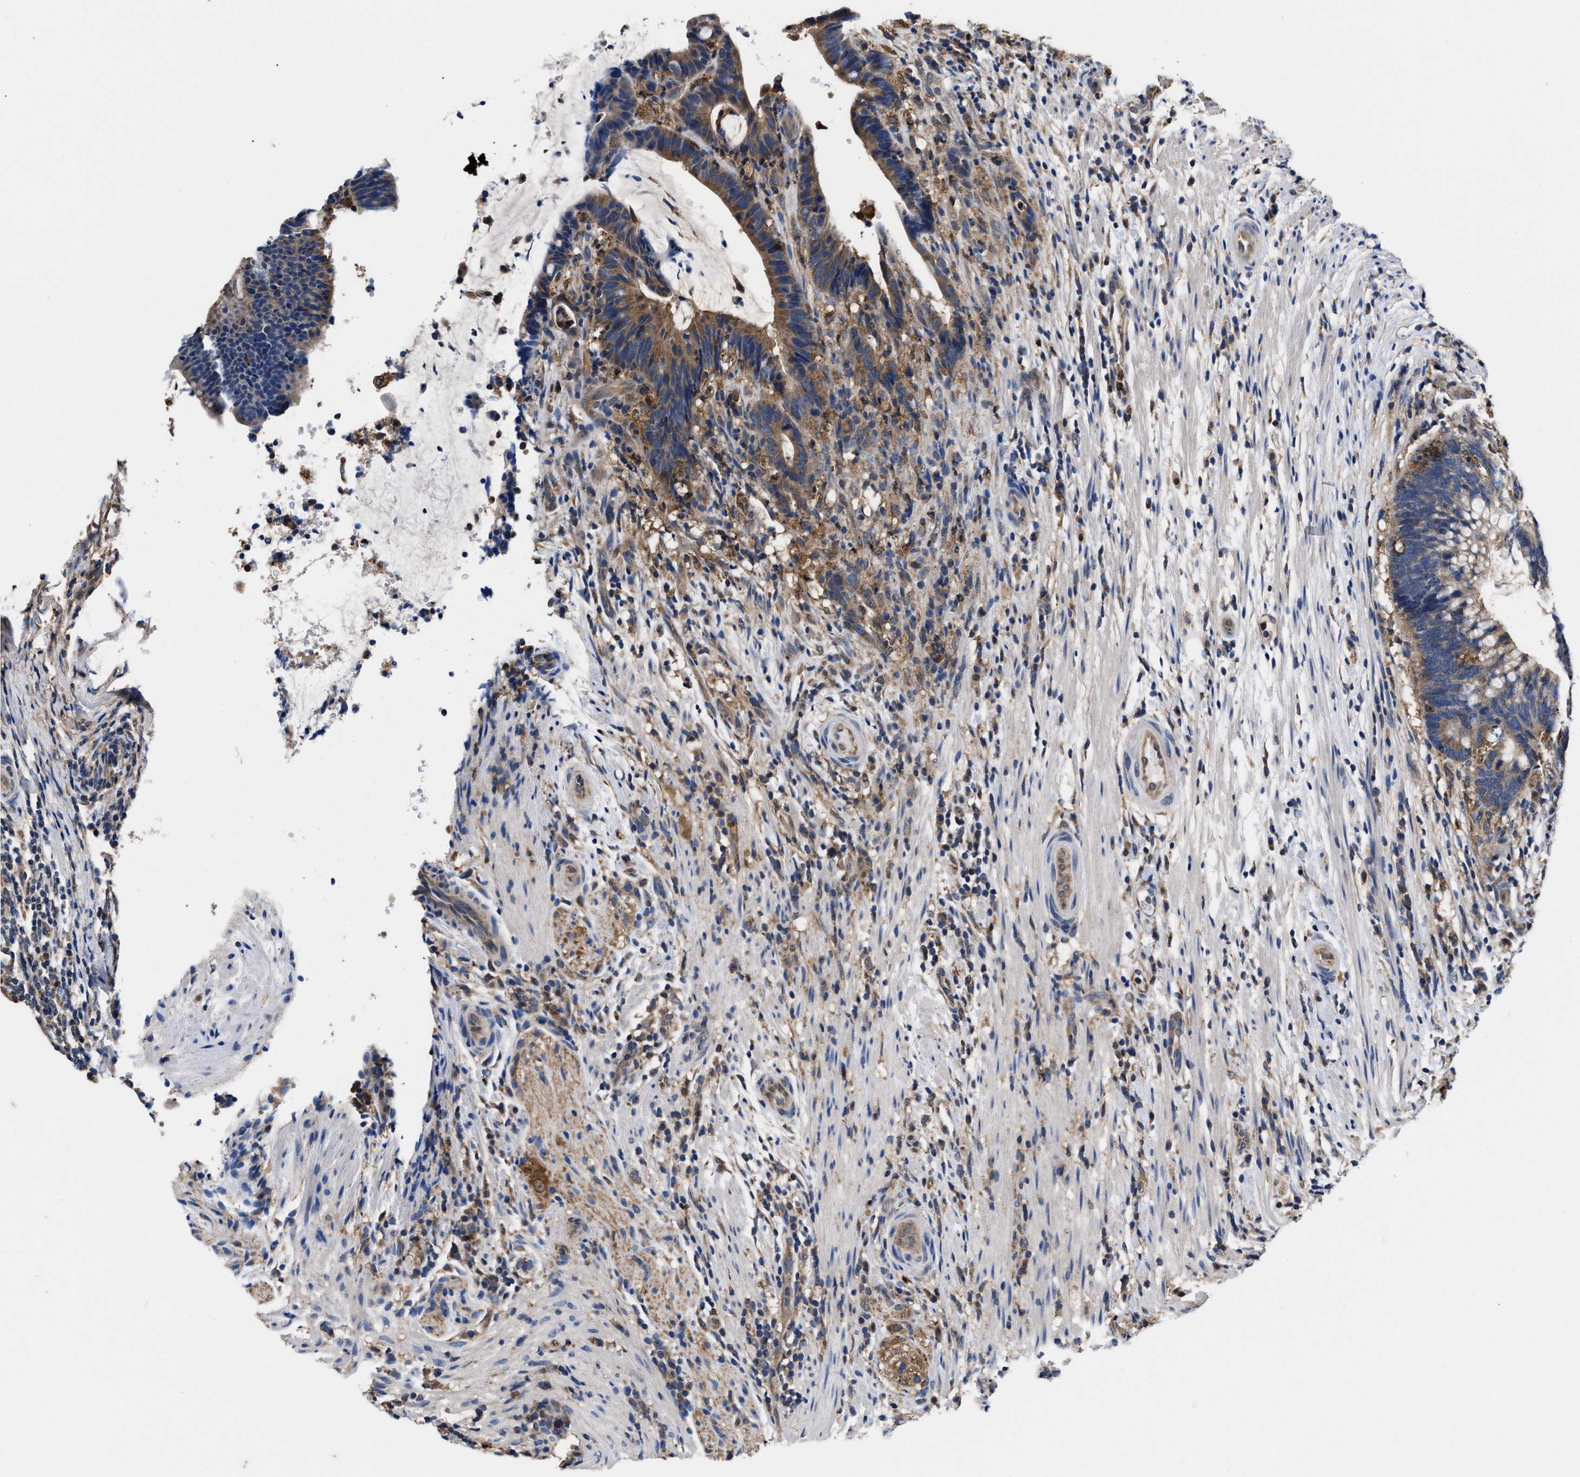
{"staining": {"intensity": "weak", "quantity": ">75%", "location": "cytoplasmic/membranous"}, "tissue": "colorectal cancer", "cell_type": "Tumor cells", "image_type": "cancer", "snomed": [{"axis": "morphology", "description": "Adenocarcinoma, NOS"}, {"axis": "topography", "description": "Colon"}], "caption": "Human colorectal cancer (adenocarcinoma) stained for a protein (brown) reveals weak cytoplasmic/membranous positive positivity in approximately >75% of tumor cells.", "gene": "ACLY", "patient": {"sex": "female", "age": 66}}